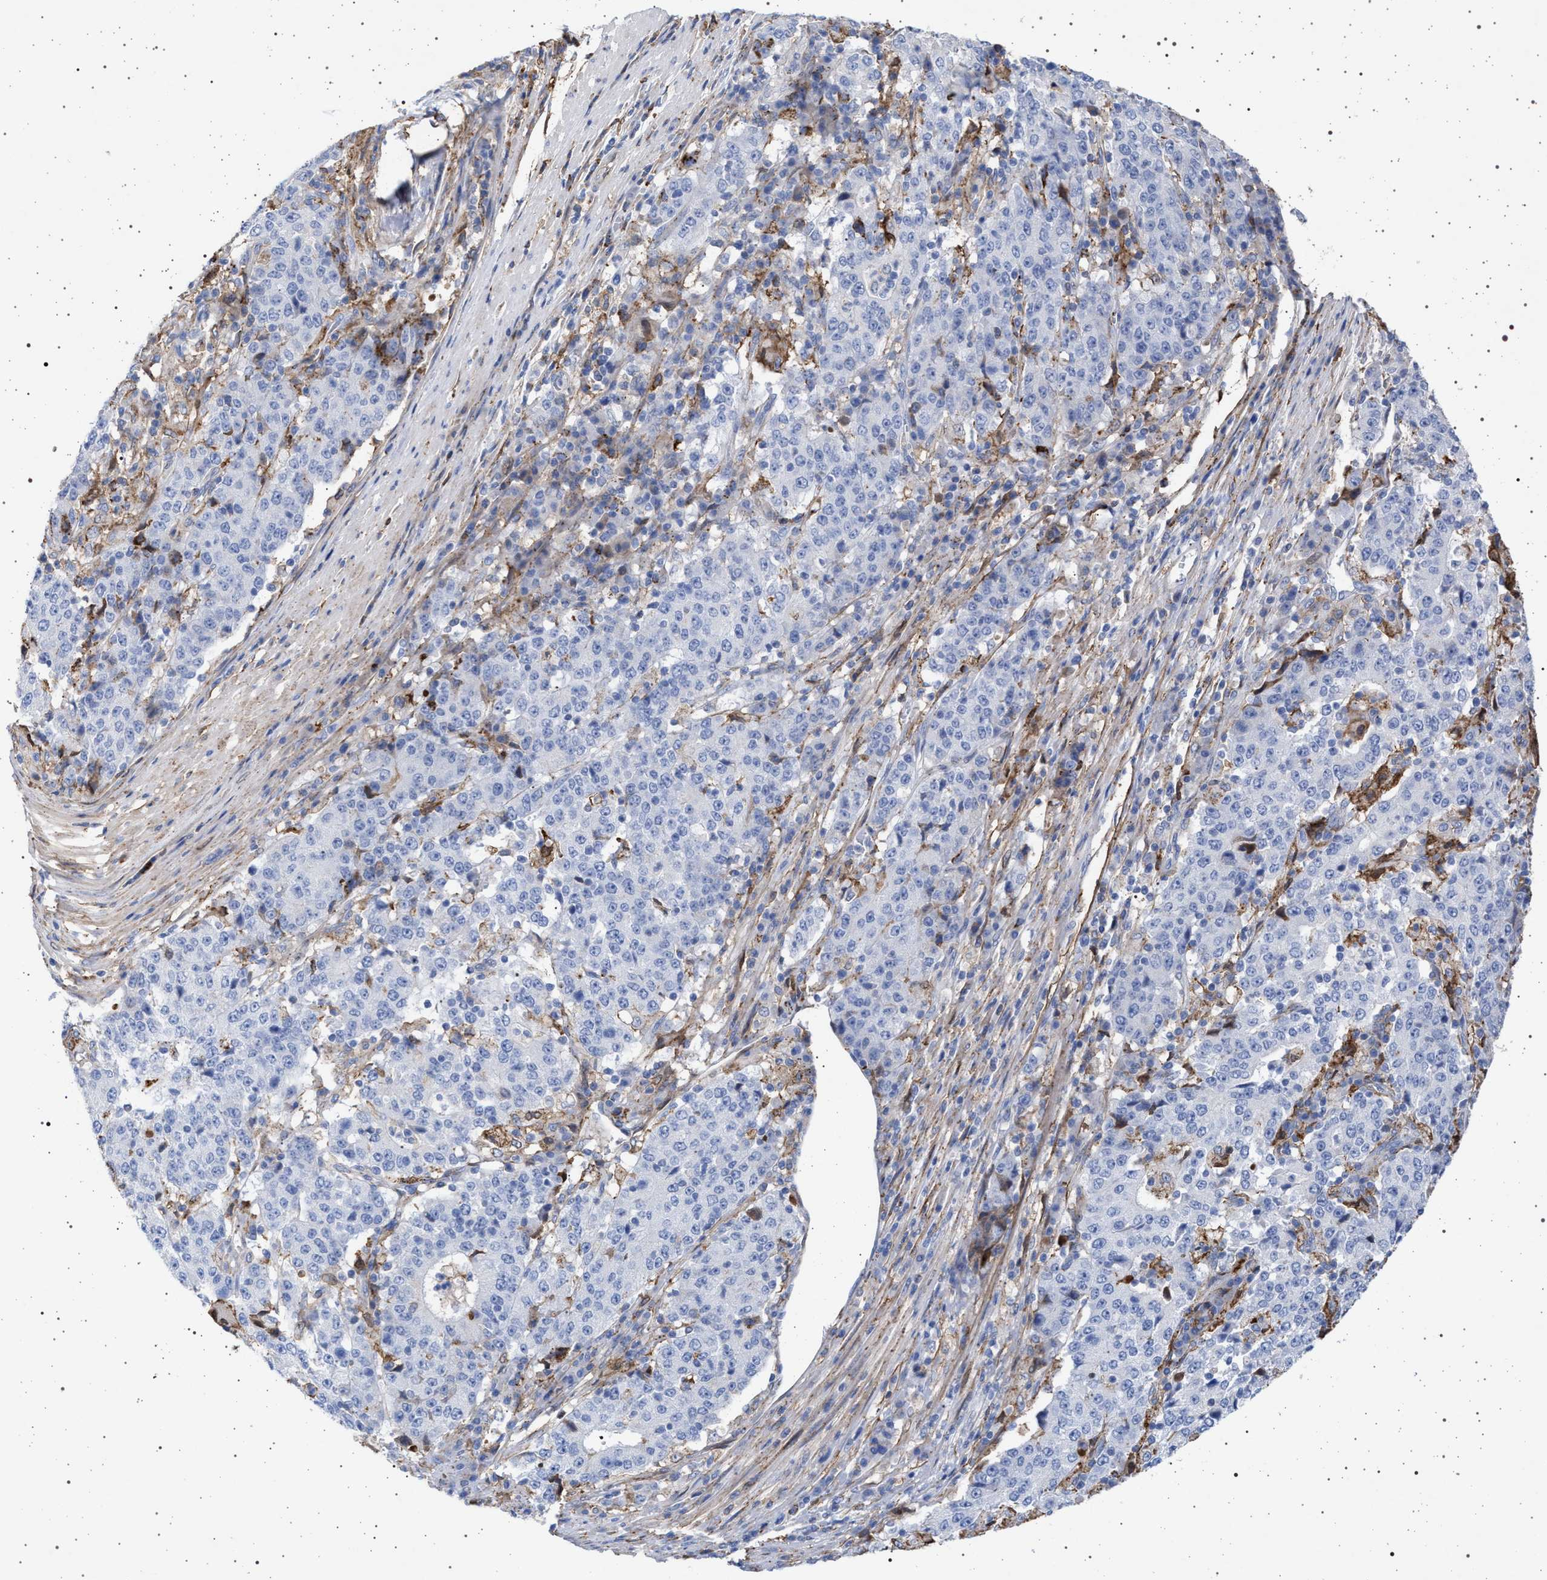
{"staining": {"intensity": "negative", "quantity": "none", "location": "none"}, "tissue": "stomach cancer", "cell_type": "Tumor cells", "image_type": "cancer", "snomed": [{"axis": "morphology", "description": "Adenocarcinoma, NOS"}, {"axis": "topography", "description": "Stomach"}], "caption": "The image shows no staining of tumor cells in stomach cancer.", "gene": "PLG", "patient": {"sex": "male", "age": 59}}